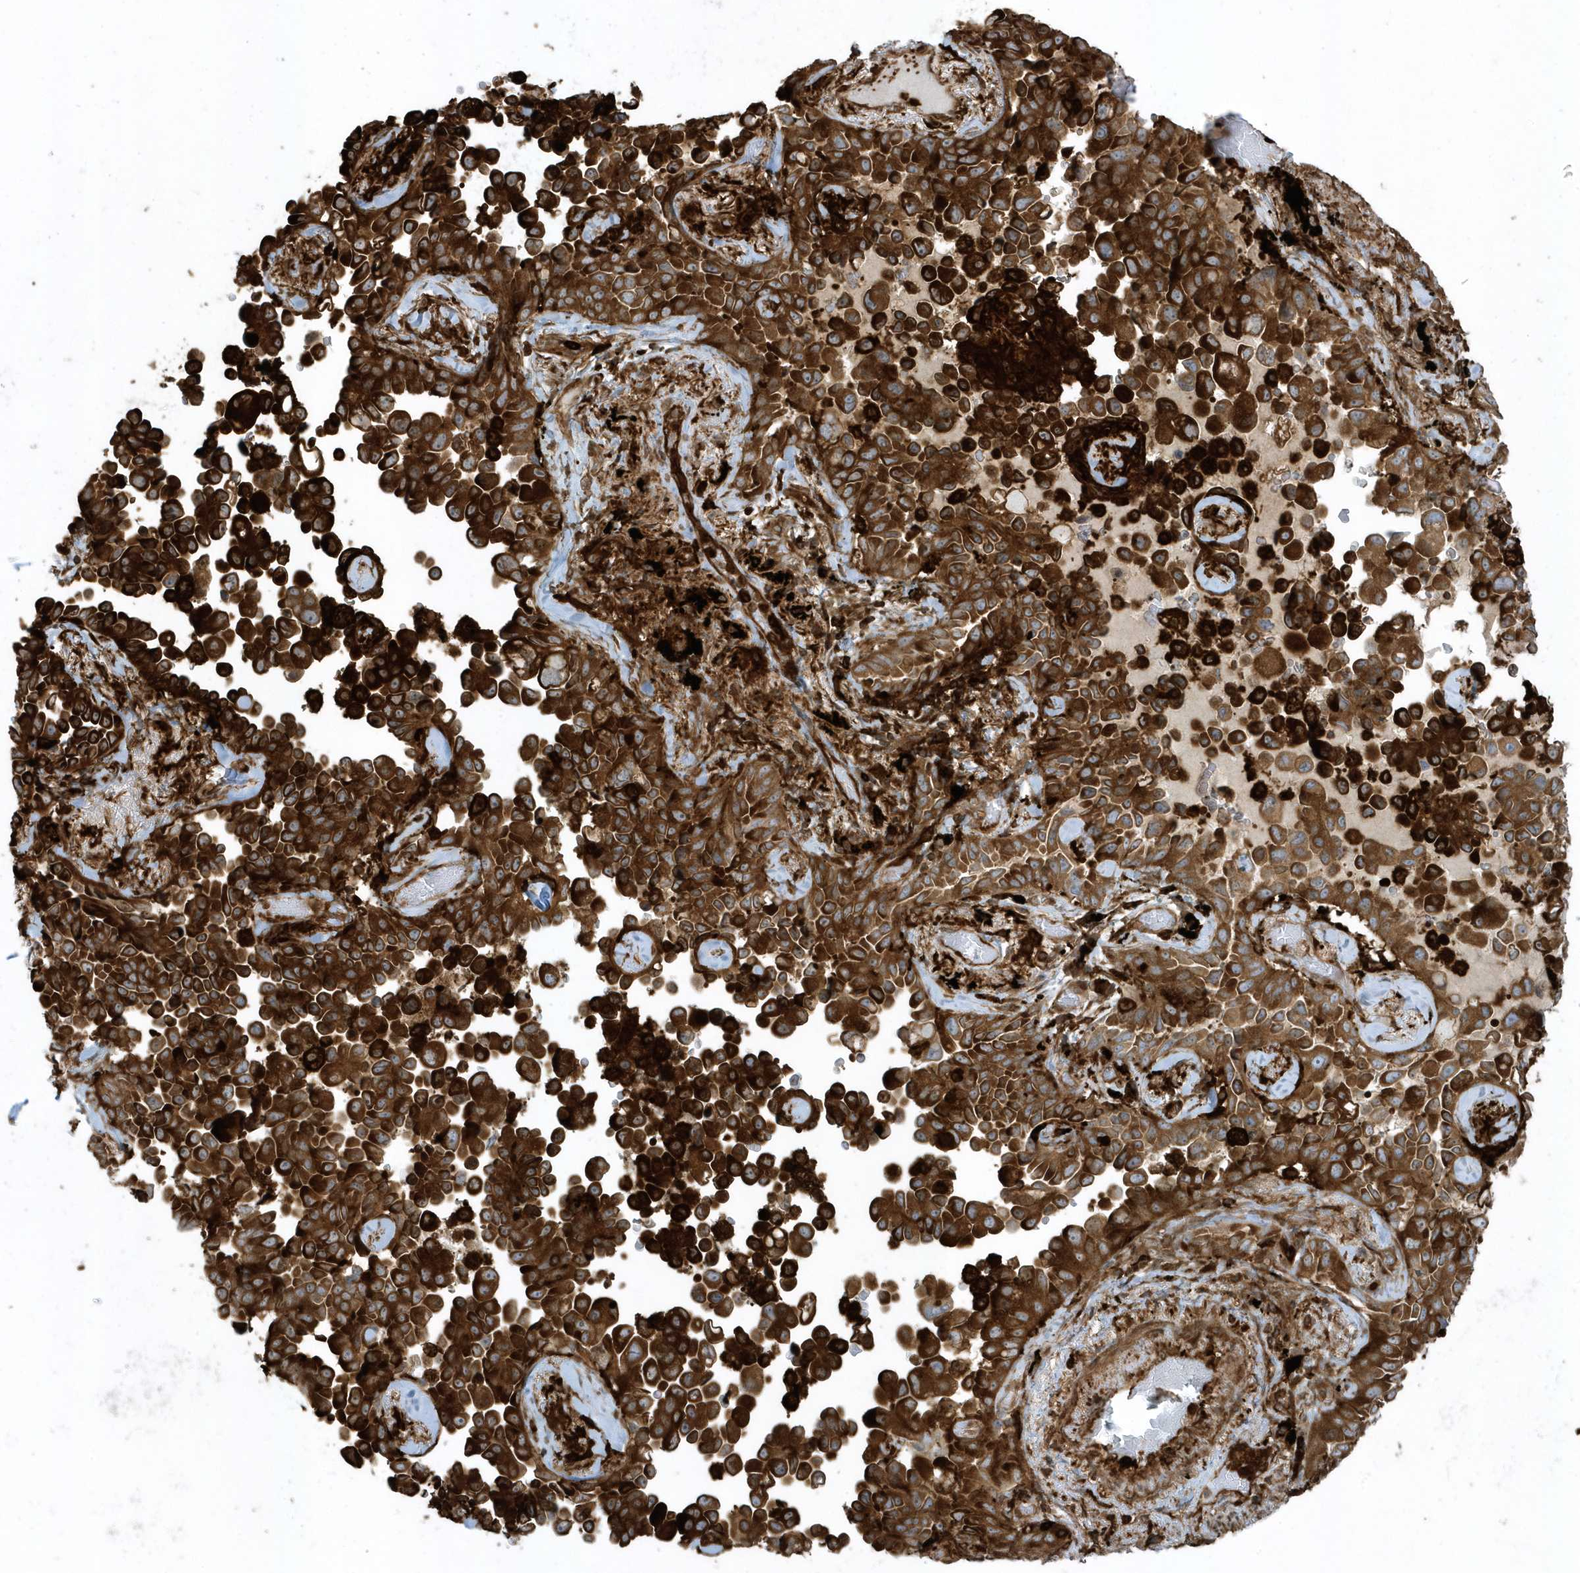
{"staining": {"intensity": "strong", "quantity": ">75%", "location": "cytoplasmic/membranous"}, "tissue": "lung cancer", "cell_type": "Tumor cells", "image_type": "cancer", "snomed": [{"axis": "morphology", "description": "Adenocarcinoma, NOS"}, {"axis": "topography", "description": "Lung"}], "caption": "Immunohistochemical staining of lung cancer shows strong cytoplasmic/membranous protein staining in approximately >75% of tumor cells.", "gene": "CLCN6", "patient": {"sex": "female", "age": 67}}